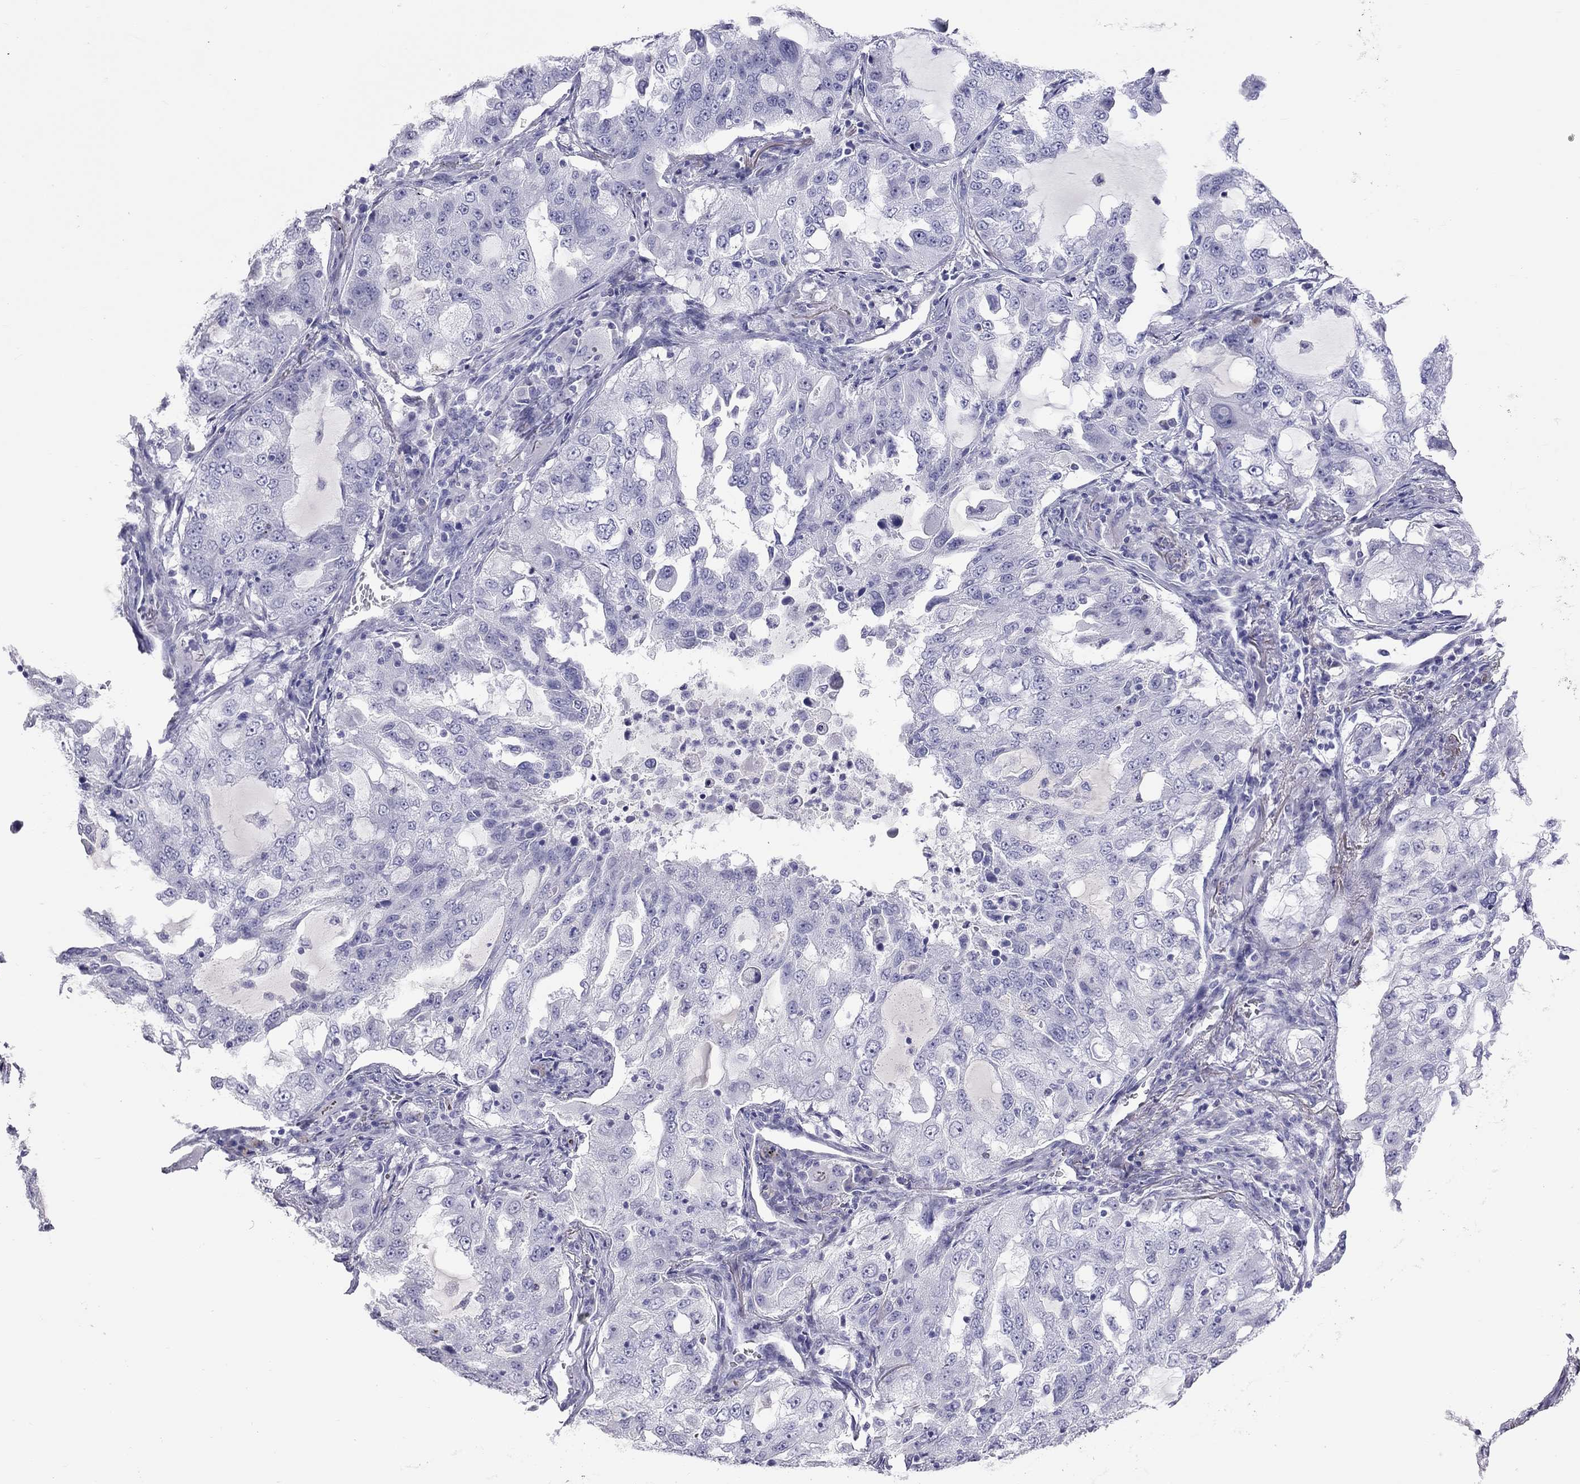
{"staining": {"intensity": "negative", "quantity": "none", "location": "none"}, "tissue": "lung cancer", "cell_type": "Tumor cells", "image_type": "cancer", "snomed": [{"axis": "morphology", "description": "Adenocarcinoma, NOS"}, {"axis": "topography", "description": "Lung"}], "caption": "There is no significant staining in tumor cells of adenocarcinoma (lung). (DAB (3,3'-diaminobenzidine) immunohistochemistry, high magnification).", "gene": "STAG3", "patient": {"sex": "female", "age": 61}}